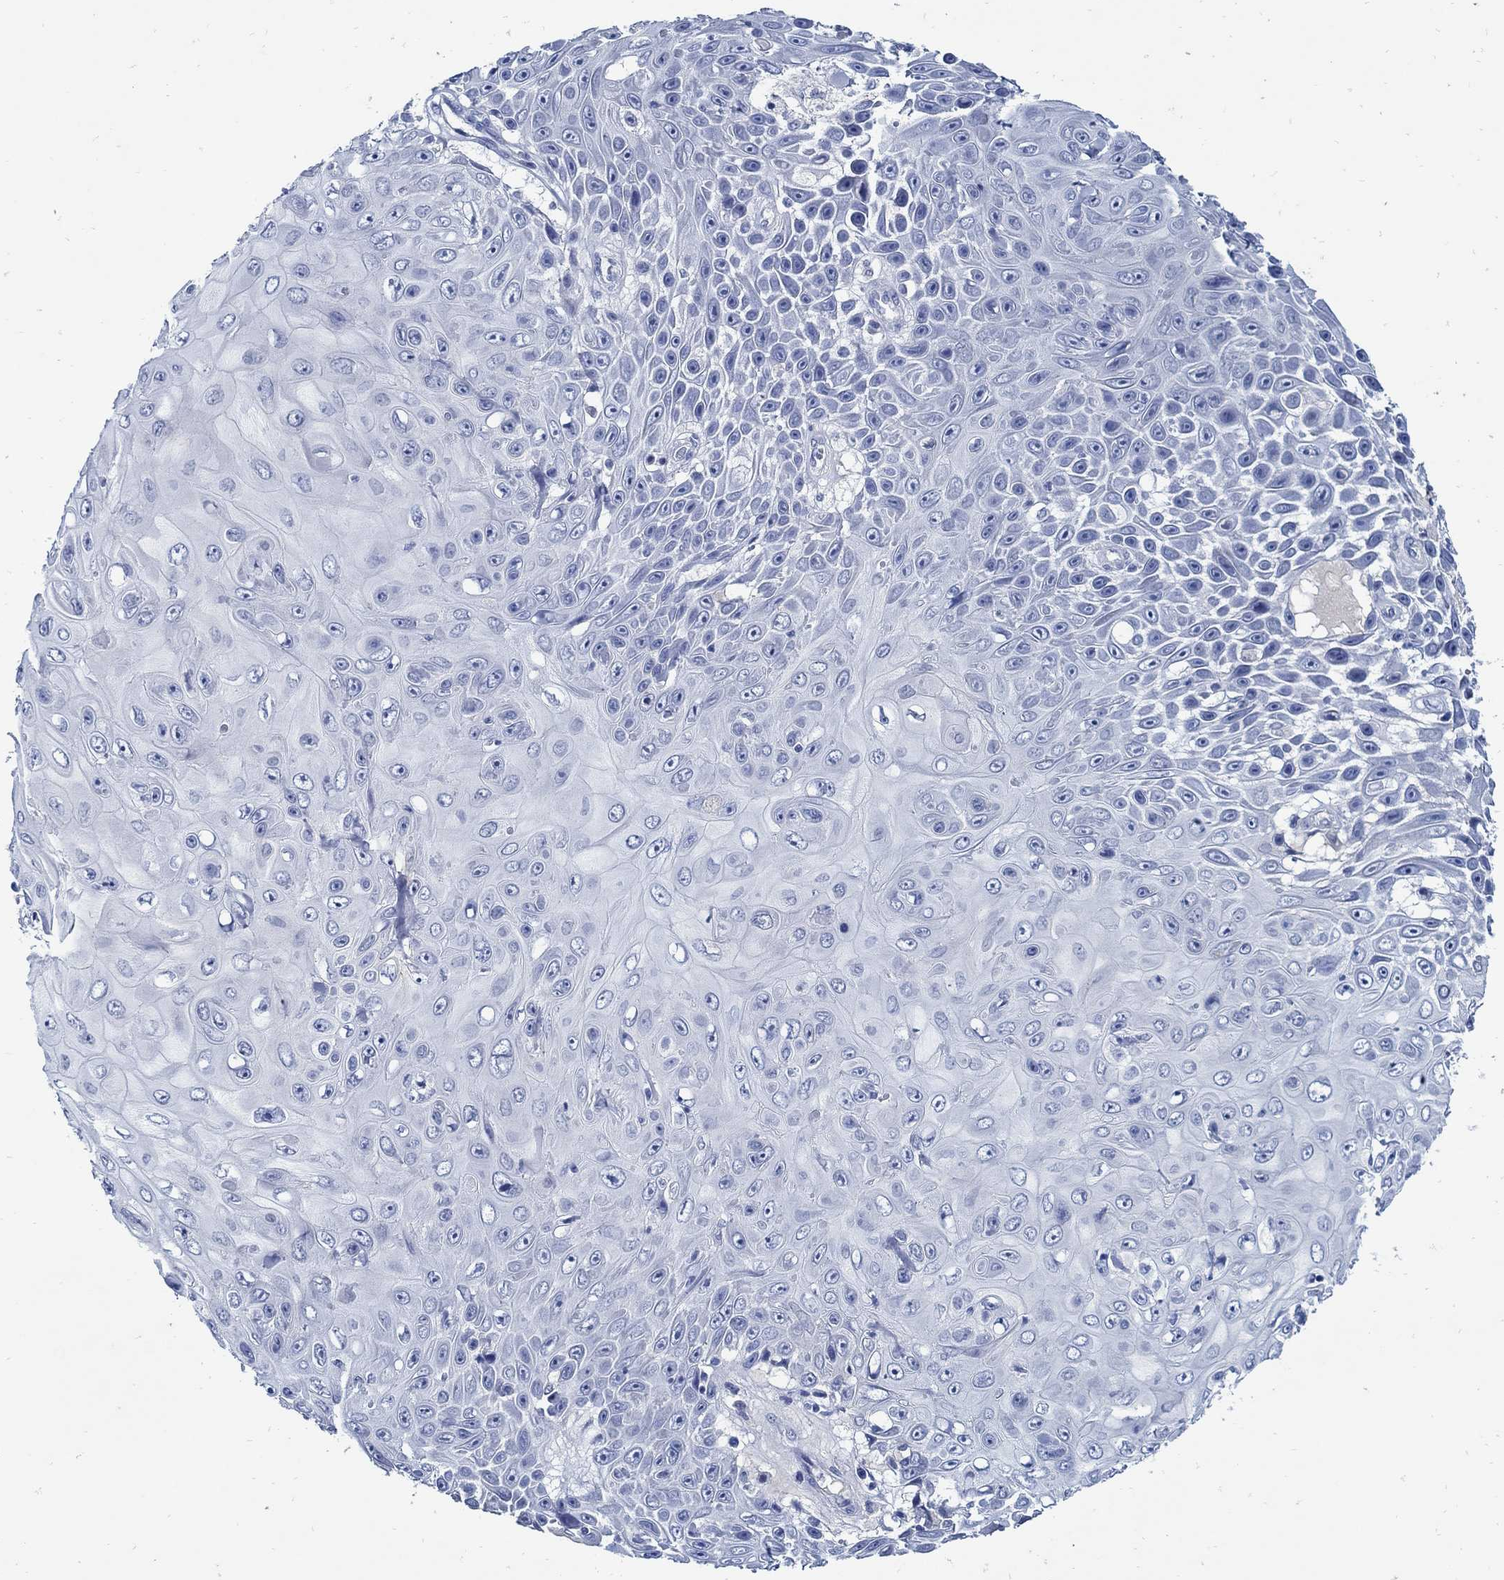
{"staining": {"intensity": "negative", "quantity": "none", "location": "none"}, "tissue": "skin cancer", "cell_type": "Tumor cells", "image_type": "cancer", "snomed": [{"axis": "morphology", "description": "Squamous cell carcinoma, NOS"}, {"axis": "topography", "description": "Skin"}], "caption": "Immunohistochemistry histopathology image of neoplastic tissue: skin cancer stained with DAB demonstrates no significant protein staining in tumor cells.", "gene": "PAX9", "patient": {"sex": "male", "age": 82}}